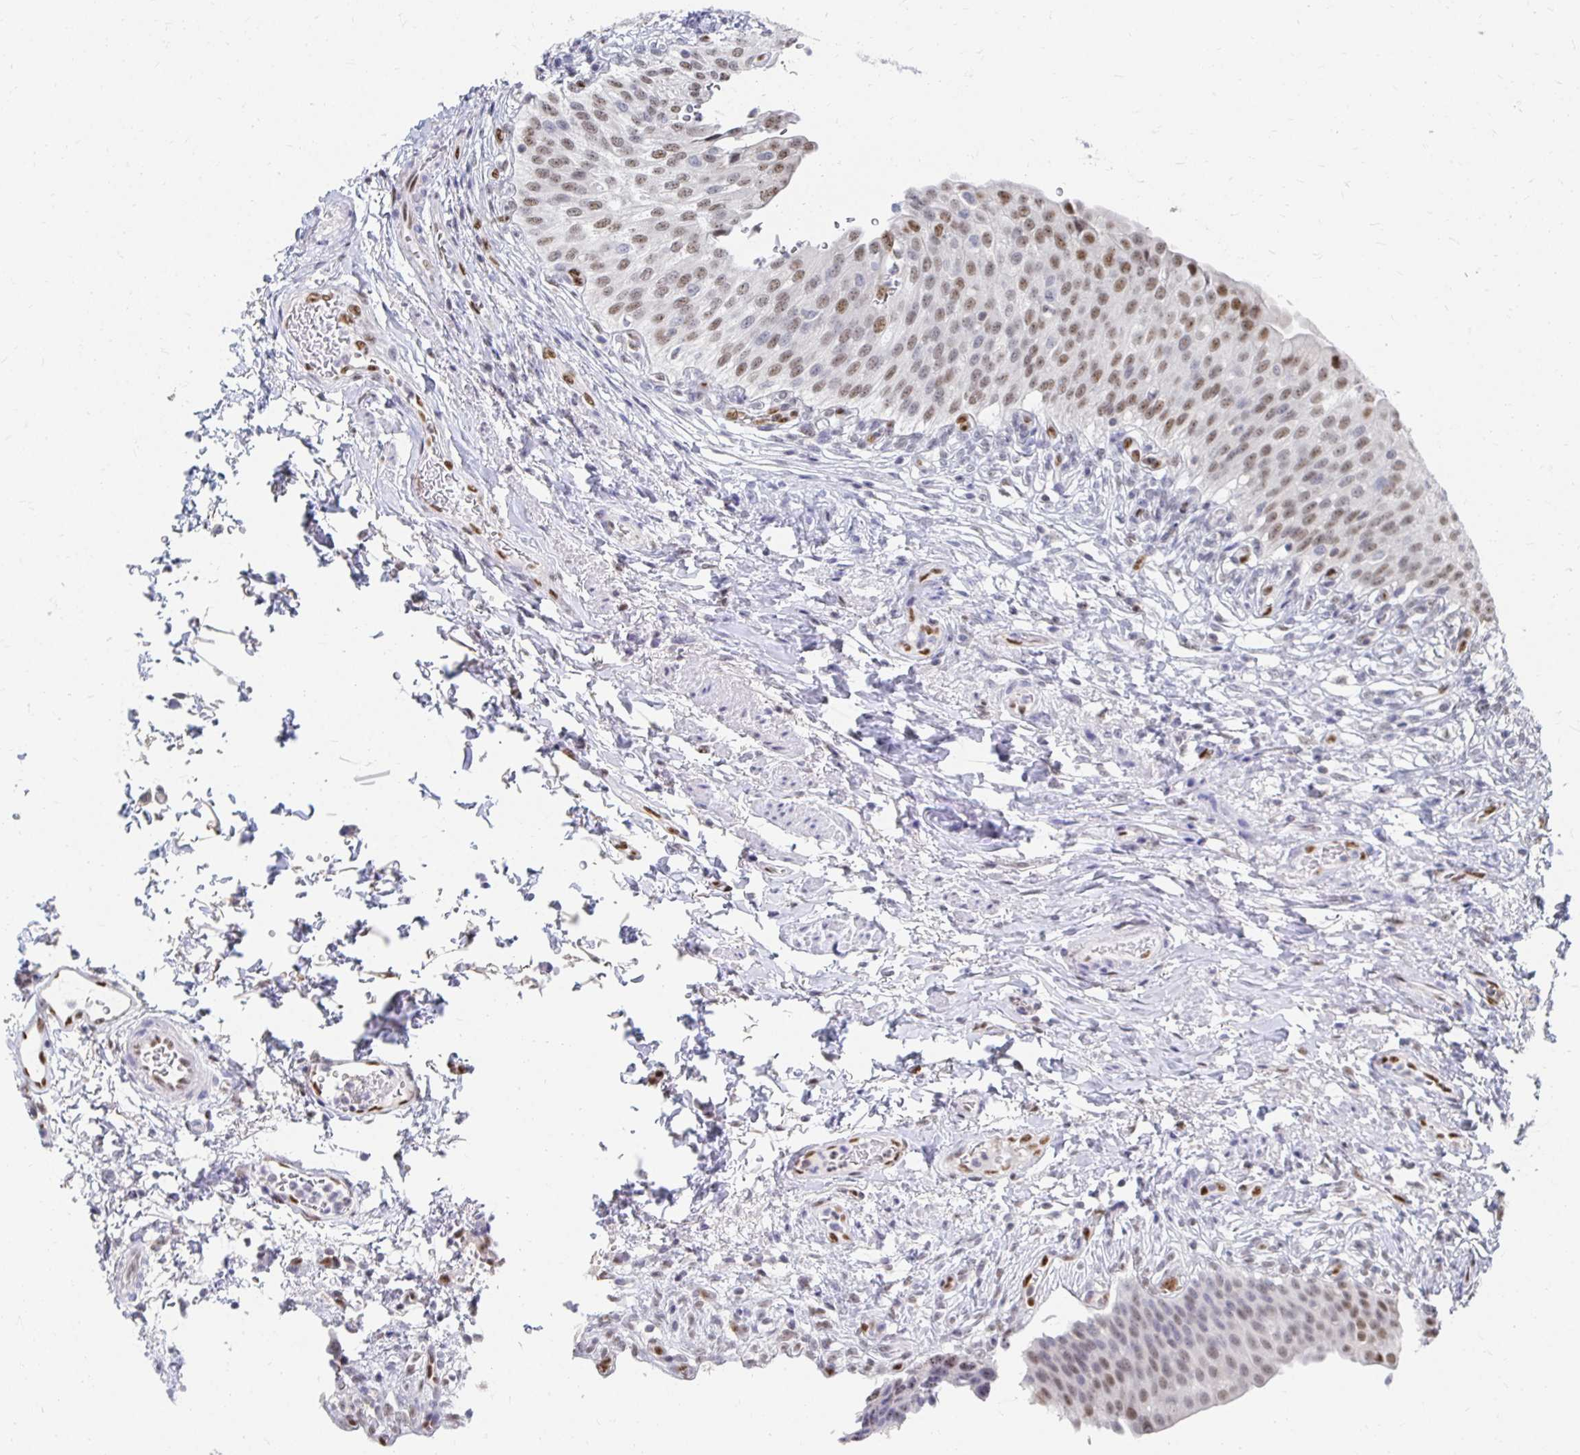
{"staining": {"intensity": "moderate", "quantity": ">75%", "location": "nuclear"}, "tissue": "urinary bladder", "cell_type": "Urothelial cells", "image_type": "normal", "snomed": [{"axis": "morphology", "description": "Normal tissue, NOS"}, {"axis": "topography", "description": "Urinary bladder"}, {"axis": "topography", "description": "Peripheral nerve tissue"}], "caption": "Immunohistochemical staining of unremarkable urinary bladder exhibits medium levels of moderate nuclear positivity in about >75% of urothelial cells. Using DAB (brown) and hematoxylin (blue) stains, captured at high magnification using brightfield microscopy.", "gene": "CLIC3", "patient": {"sex": "female", "age": 60}}